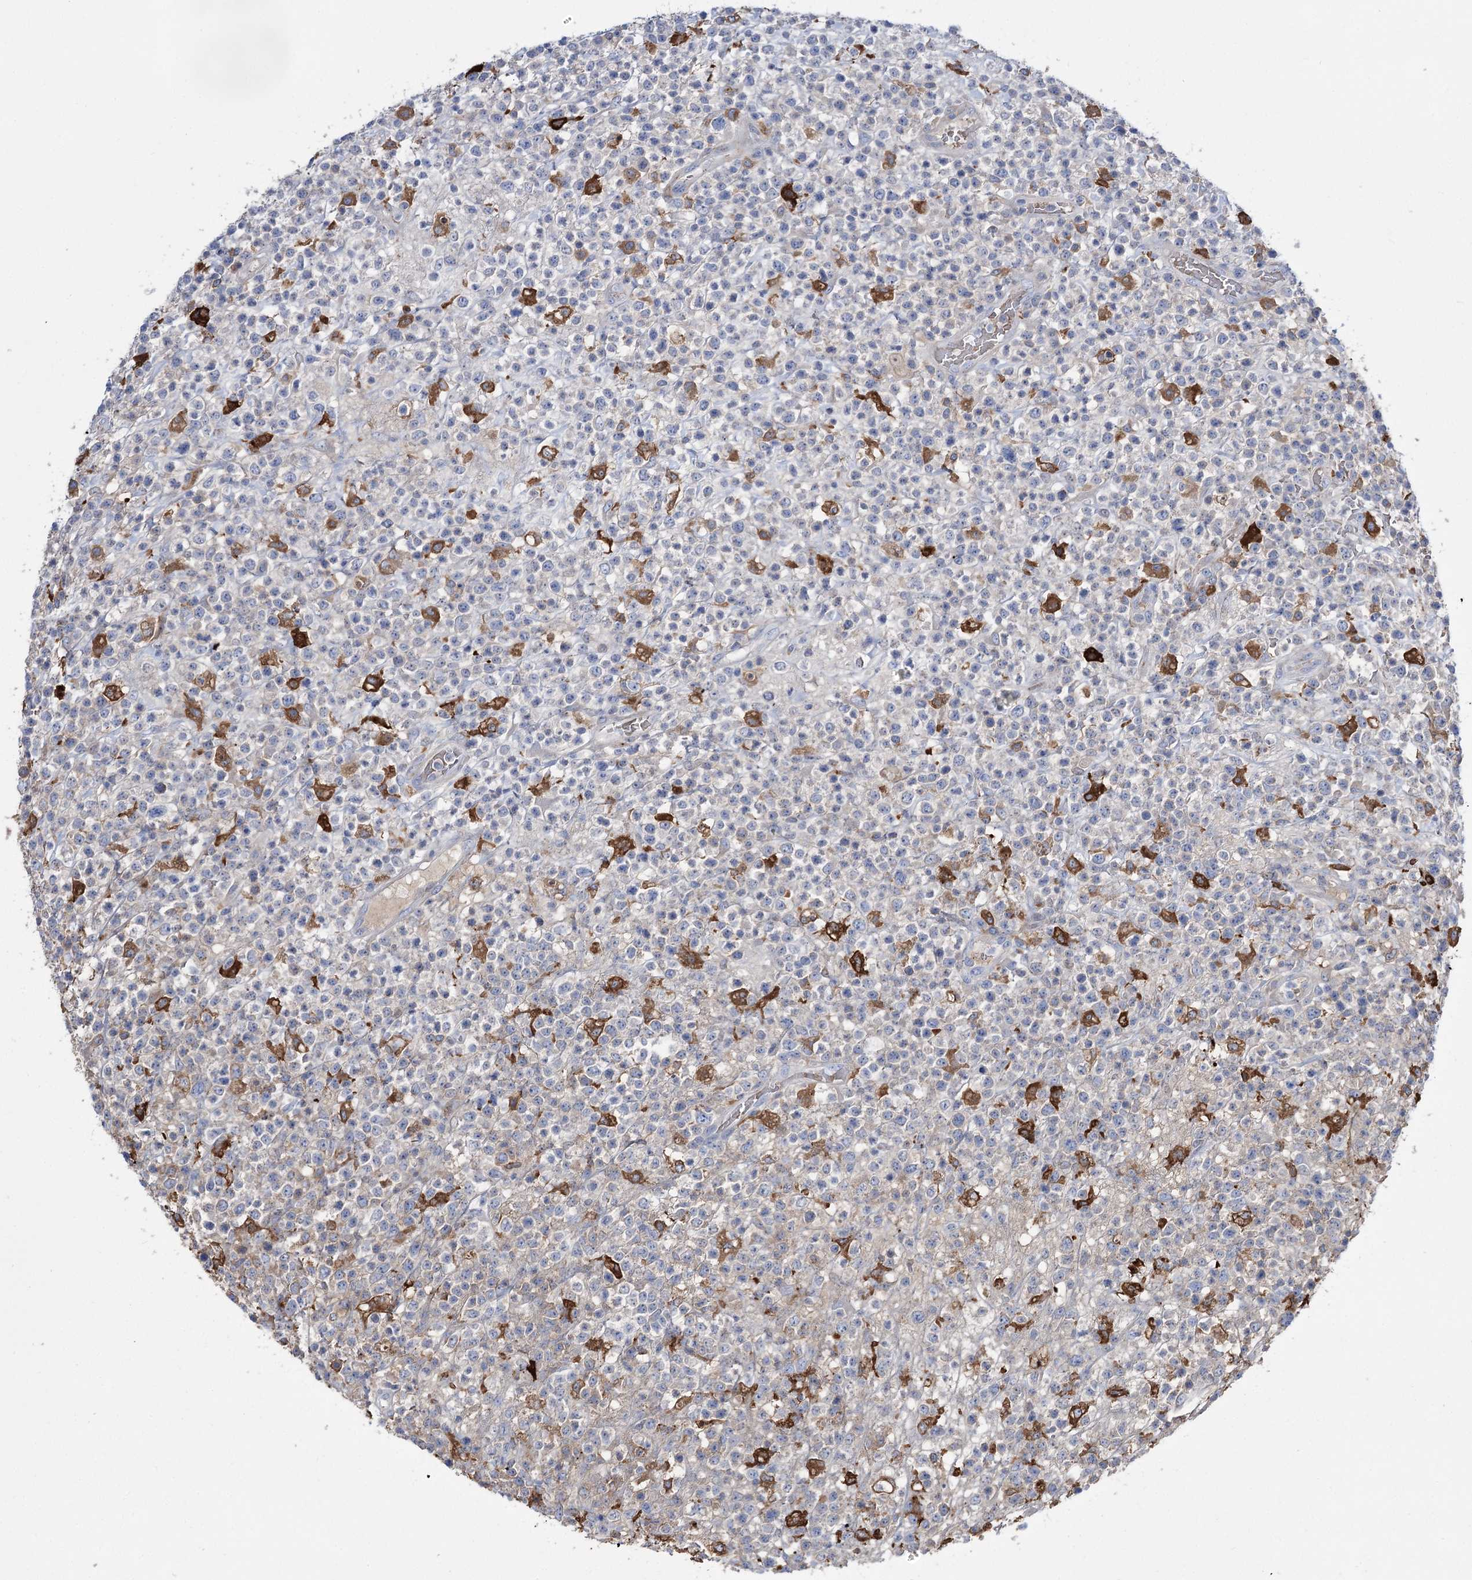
{"staining": {"intensity": "negative", "quantity": "none", "location": "none"}, "tissue": "lymphoma", "cell_type": "Tumor cells", "image_type": "cancer", "snomed": [{"axis": "morphology", "description": "Malignant lymphoma, non-Hodgkin's type, High grade"}, {"axis": "topography", "description": "Colon"}], "caption": "This is a micrograph of immunohistochemistry (IHC) staining of malignant lymphoma, non-Hodgkin's type (high-grade), which shows no positivity in tumor cells.", "gene": "ZNF622", "patient": {"sex": "female", "age": 53}}